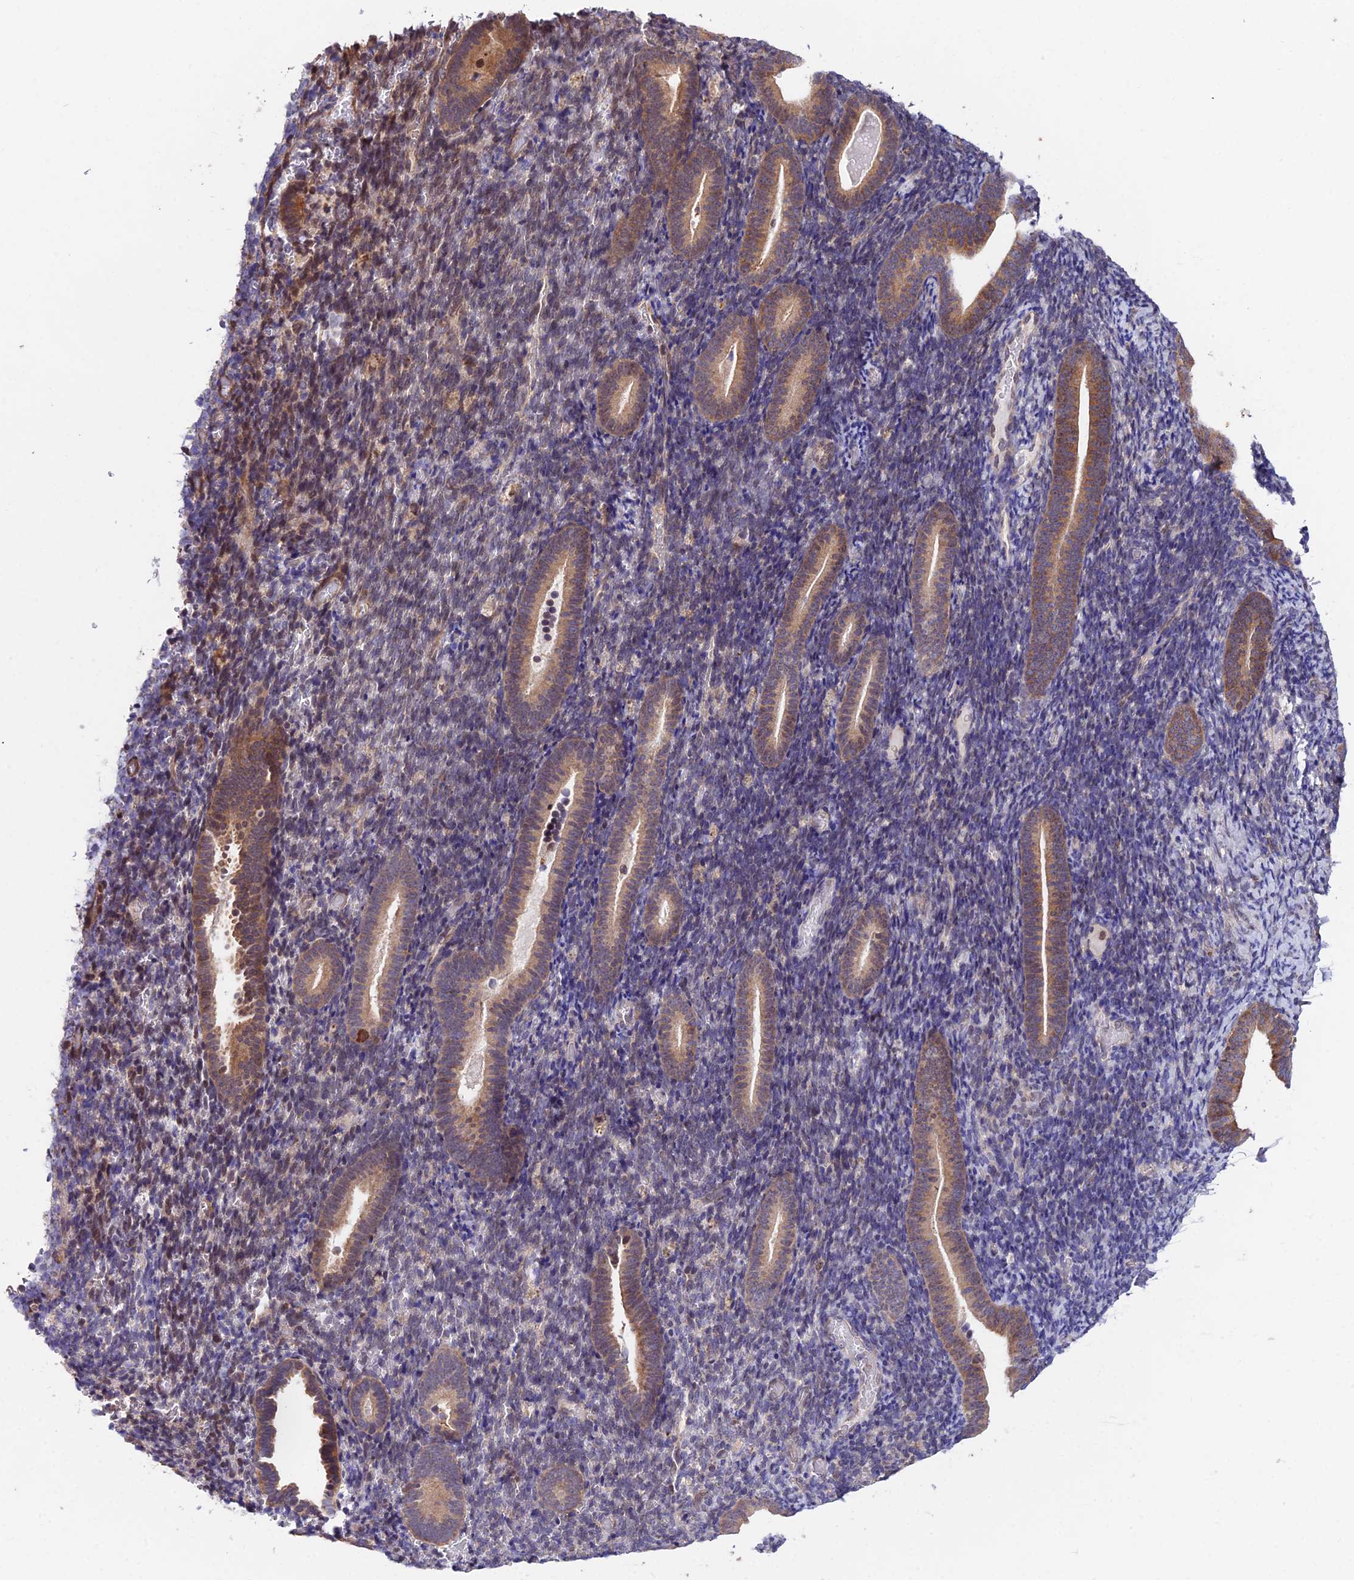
{"staining": {"intensity": "negative", "quantity": "none", "location": "none"}, "tissue": "endometrium", "cell_type": "Cells in endometrial stroma", "image_type": "normal", "snomed": [{"axis": "morphology", "description": "Normal tissue, NOS"}, {"axis": "topography", "description": "Endometrium"}], "caption": "Immunohistochemical staining of normal endometrium exhibits no significant expression in cells in endometrial stroma.", "gene": "INPP4A", "patient": {"sex": "female", "age": 51}}